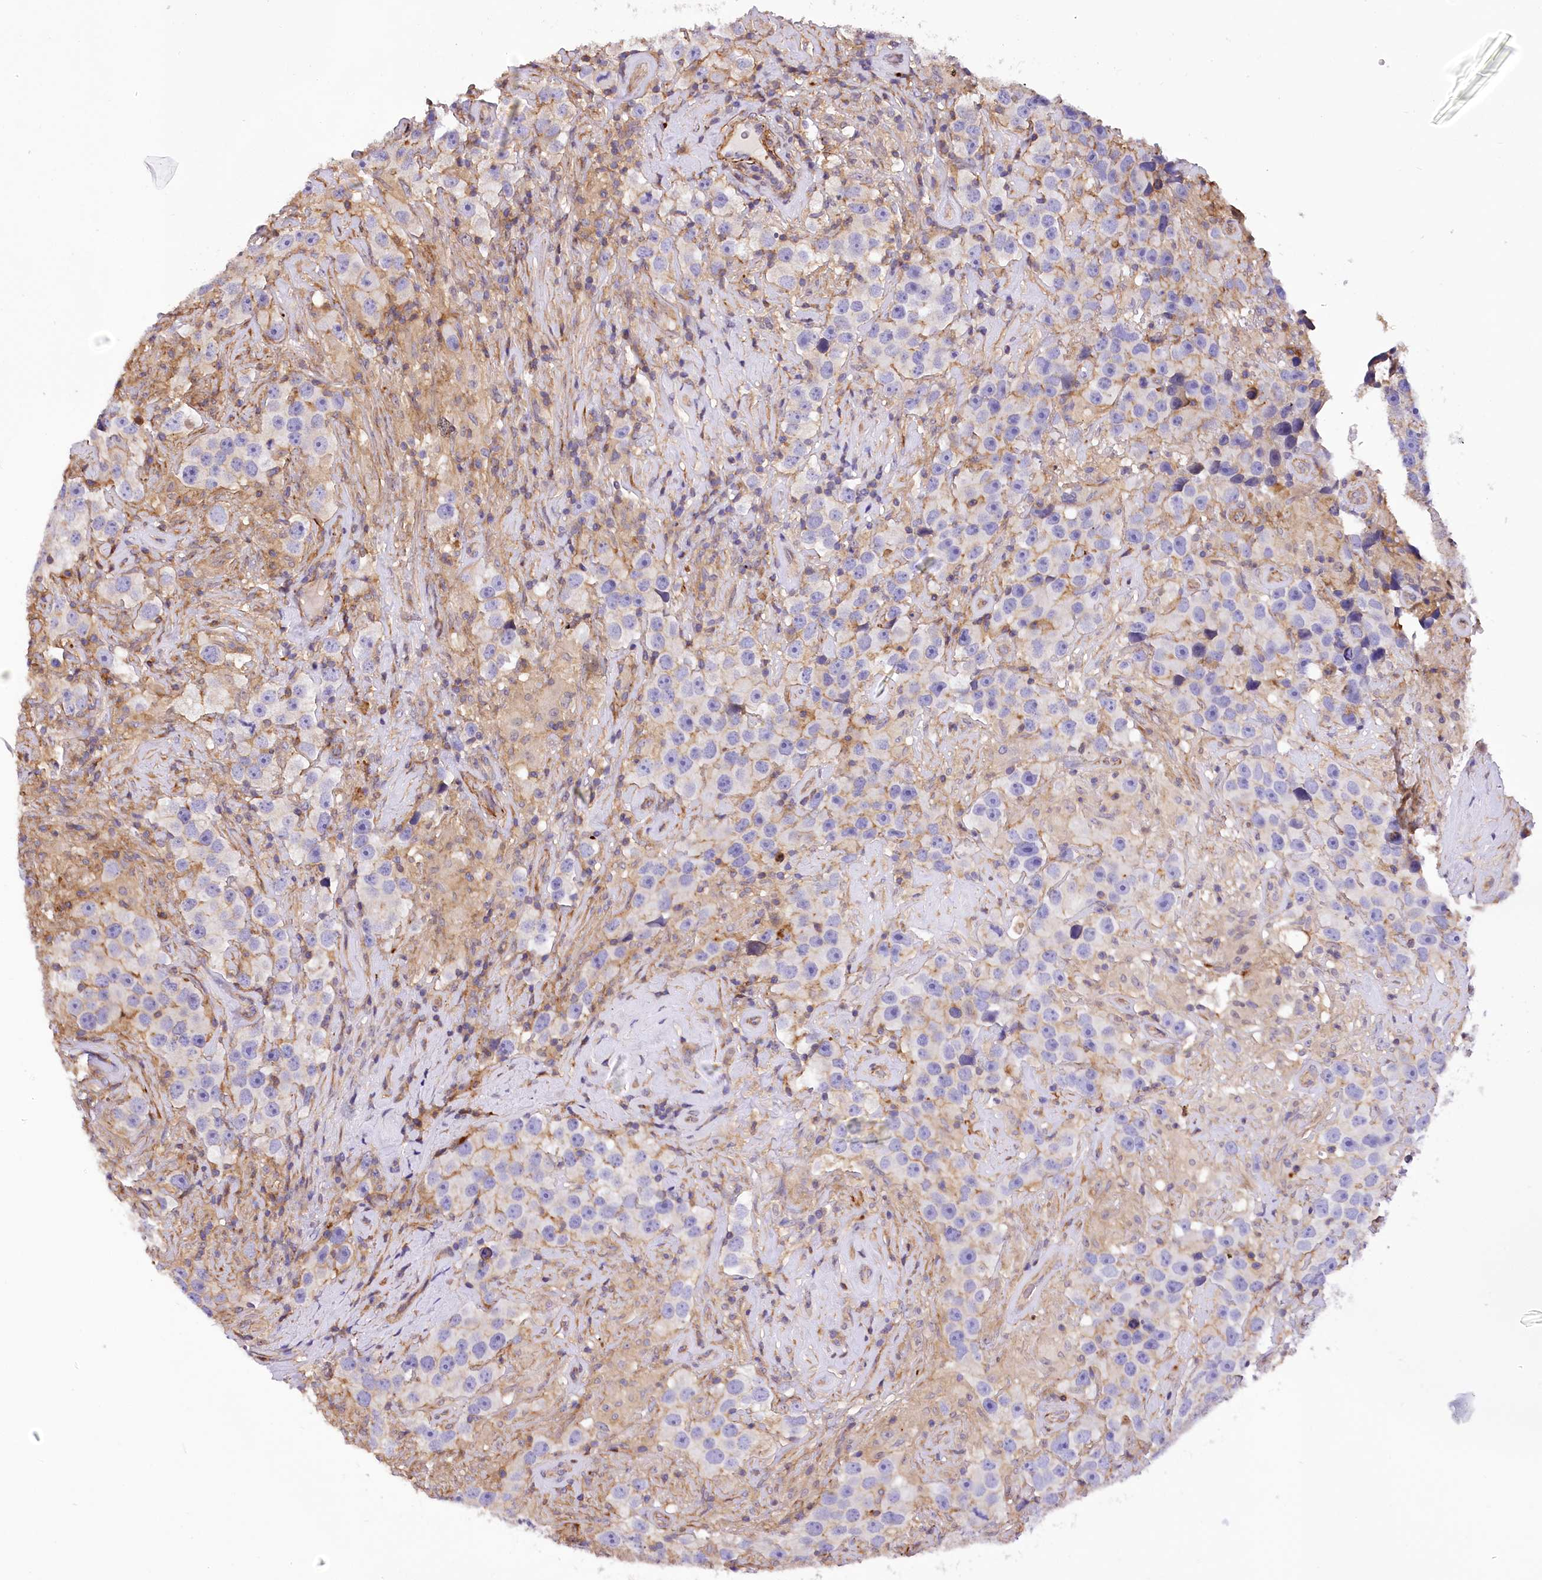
{"staining": {"intensity": "negative", "quantity": "none", "location": "none"}, "tissue": "testis cancer", "cell_type": "Tumor cells", "image_type": "cancer", "snomed": [{"axis": "morphology", "description": "Seminoma, NOS"}, {"axis": "topography", "description": "Testis"}], "caption": "IHC histopathology image of human testis cancer stained for a protein (brown), which exhibits no expression in tumor cells.", "gene": "DPP3", "patient": {"sex": "male", "age": 49}}